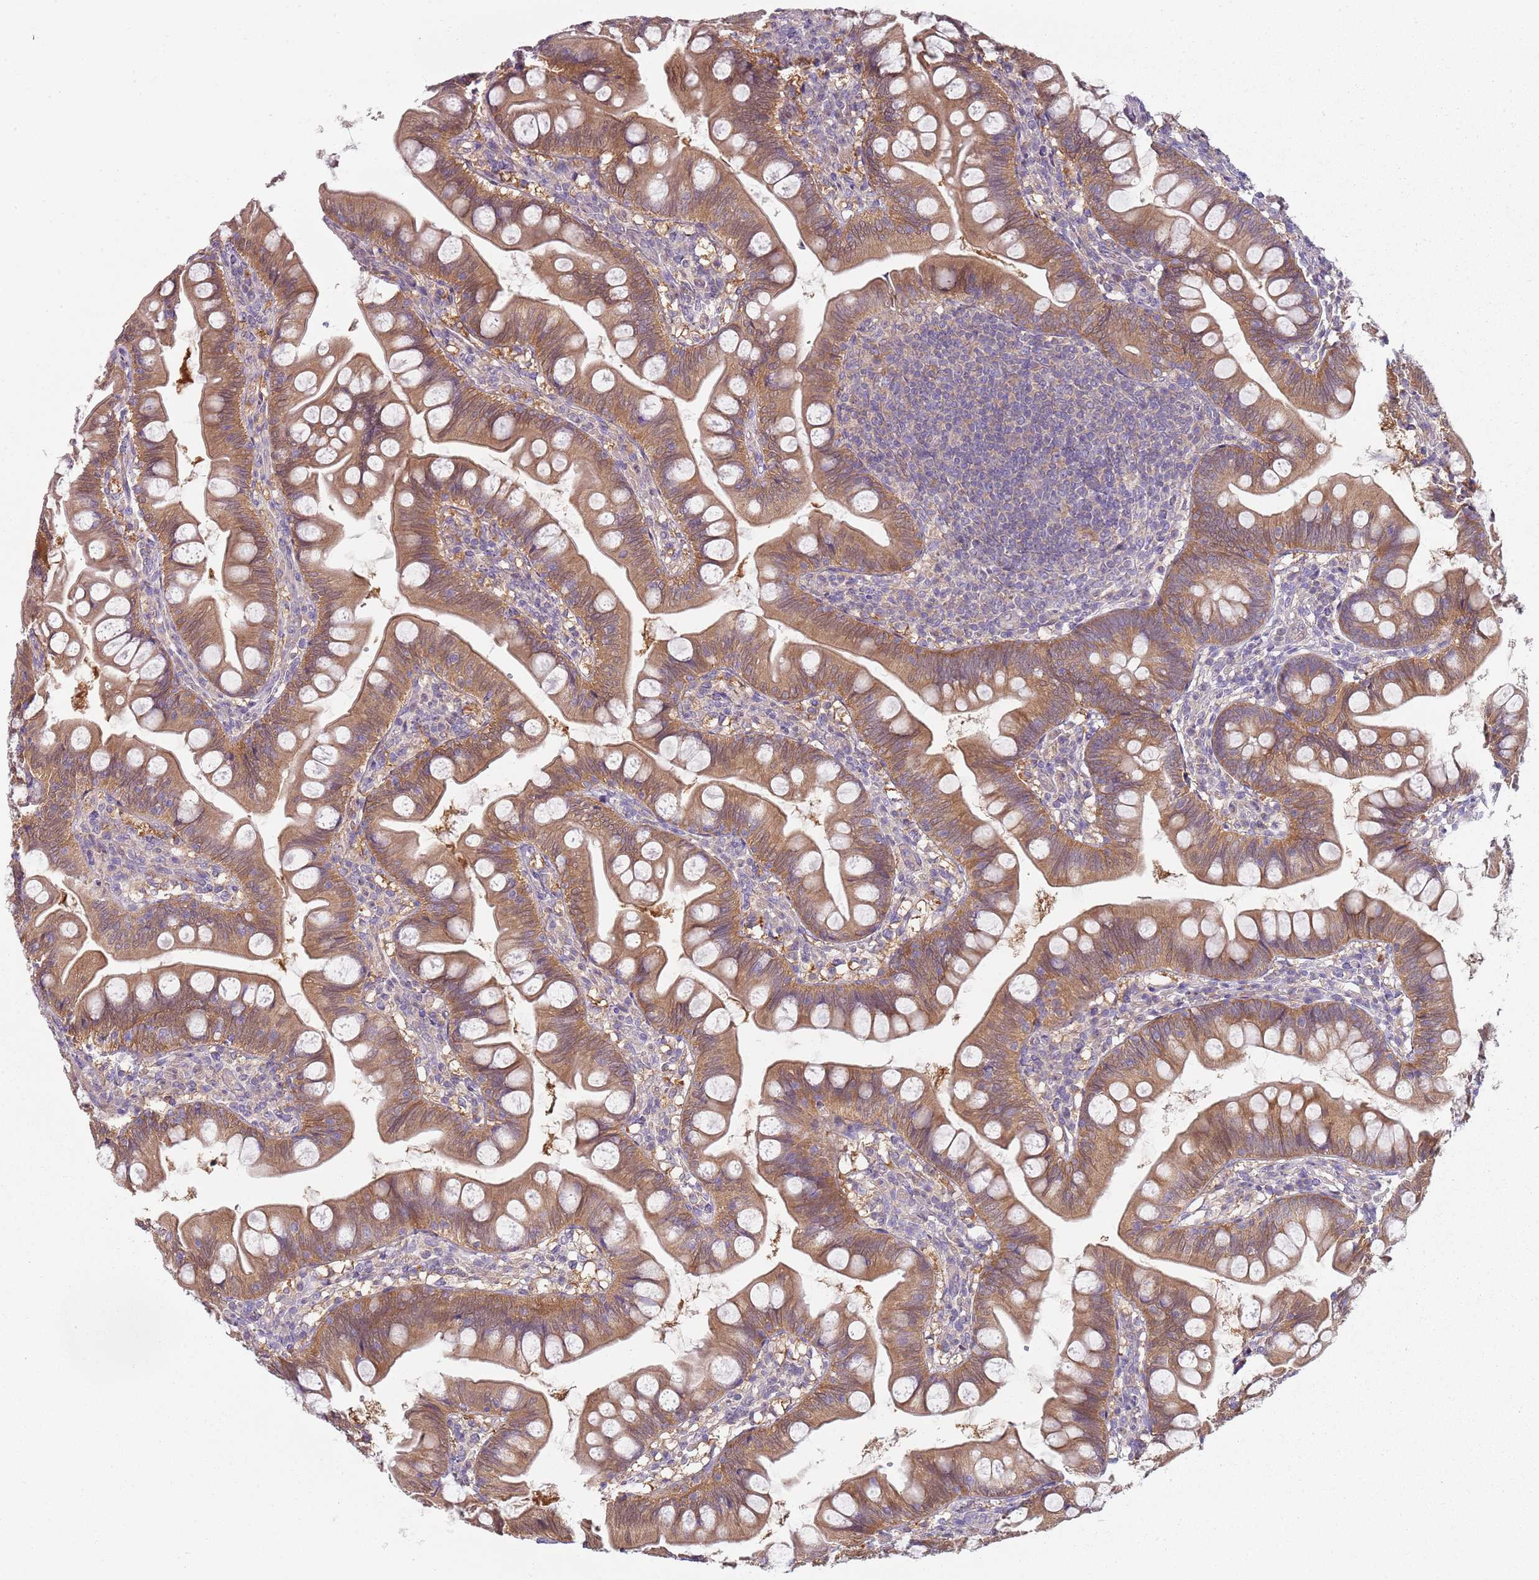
{"staining": {"intensity": "moderate", "quantity": ">75%", "location": "cytoplasmic/membranous"}, "tissue": "small intestine", "cell_type": "Glandular cells", "image_type": "normal", "snomed": [{"axis": "morphology", "description": "Normal tissue, NOS"}, {"axis": "topography", "description": "Small intestine"}], "caption": "Immunohistochemical staining of normal human small intestine demonstrates medium levels of moderate cytoplasmic/membranous staining in approximately >75% of glandular cells.", "gene": "SLC26A6", "patient": {"sex": "male", "age": 7}}